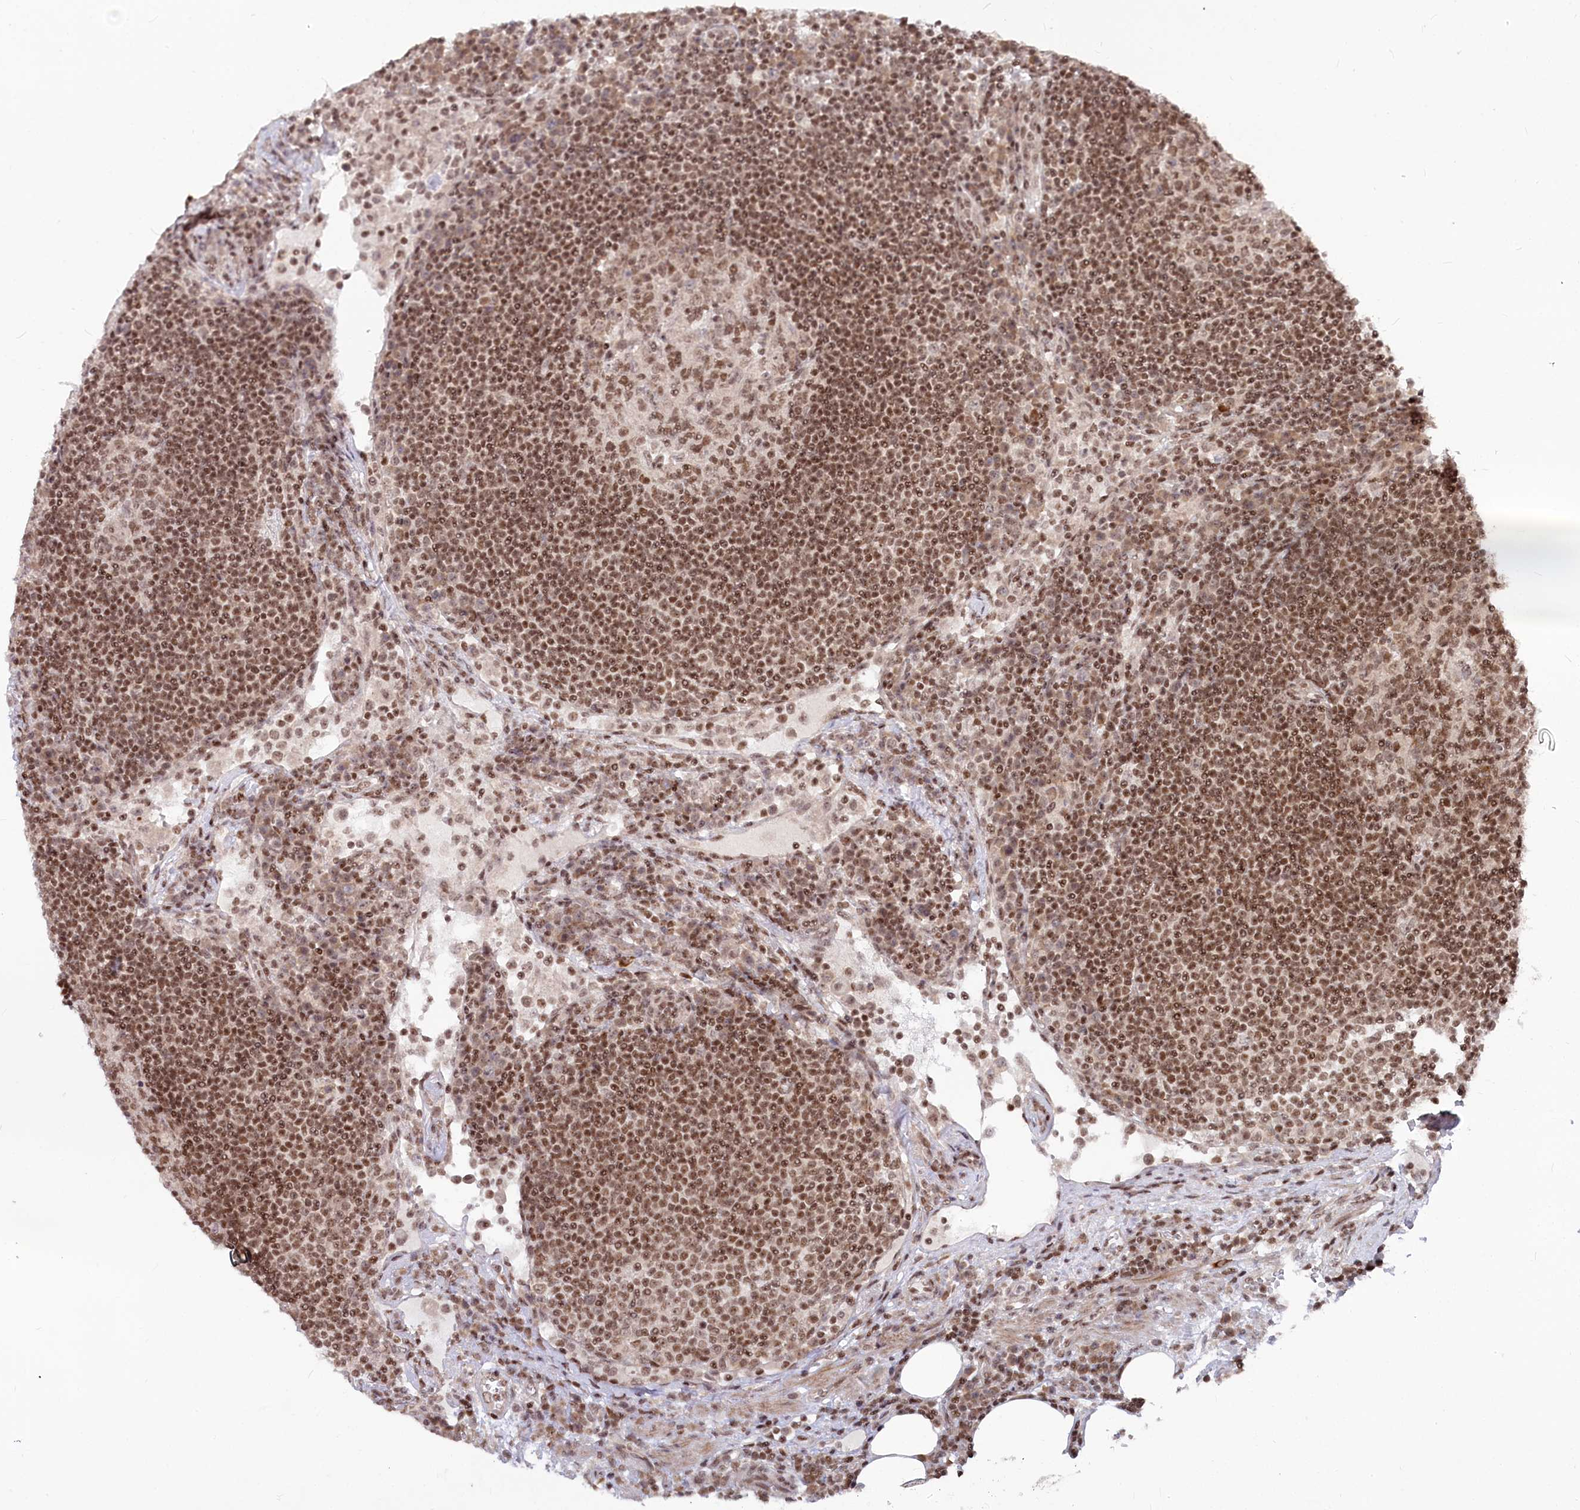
{"staining": {"intensity": "moderate", "quantity": ">75%", "location": "nuclear"}, "tissue": "lymph node", "cell_type": "Germinal center cells", "image_type": "normal", "snomed": [{"axis": "morphology", "description": "Normal tissue, NOS"}, {"axis": "topography", "description": "Lymph node"}], "caption": "Protein analysis of normal lymph node displays moderate nuclear expression in about >75% of germinal center cells.", "gene": "CGGBP1", "patient": {"sex": "female", "age": 53}}